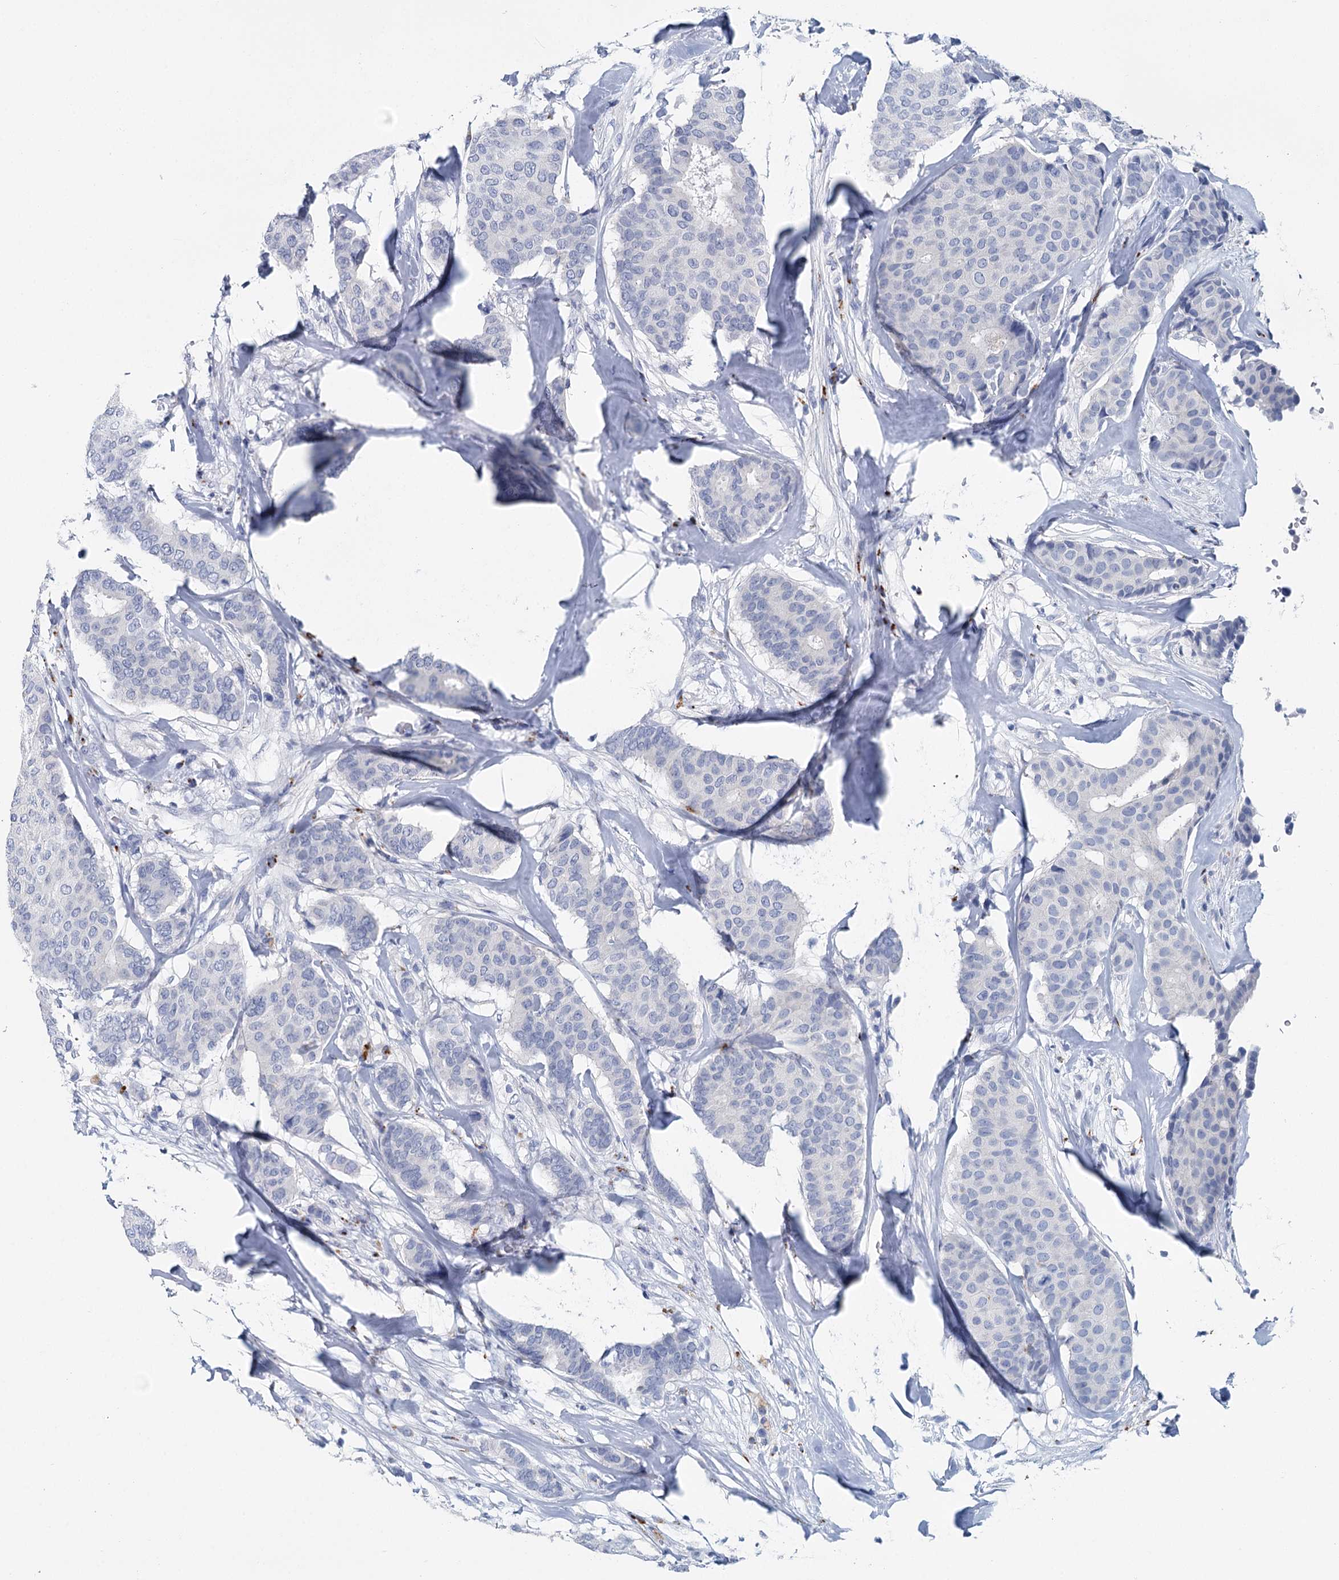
{"staining": {"intensity": "negative", "quantity": "none", "location": "none"}, "tissue": "breast cancer", "cell_type": "Tumor cells", "image_type": "cancer", "snomed": [{"axis": "morphology", "description": "Duct carcinoma"}, {"axis": "topography", "description": "Breast"}], "caption": "IHC micrograph of neoplastic tissue: breast infiltrating ductal carcinoma stained with DAB exhibits no significant protein positivity in tumor cells. (Stains: DAB immunohistochemistry with hematoxylin counter stain, Microscopy: brightfield microscopy at high magnification).", "gene": "METTL7B", "patient": {"sex": "female", "age": 75}}